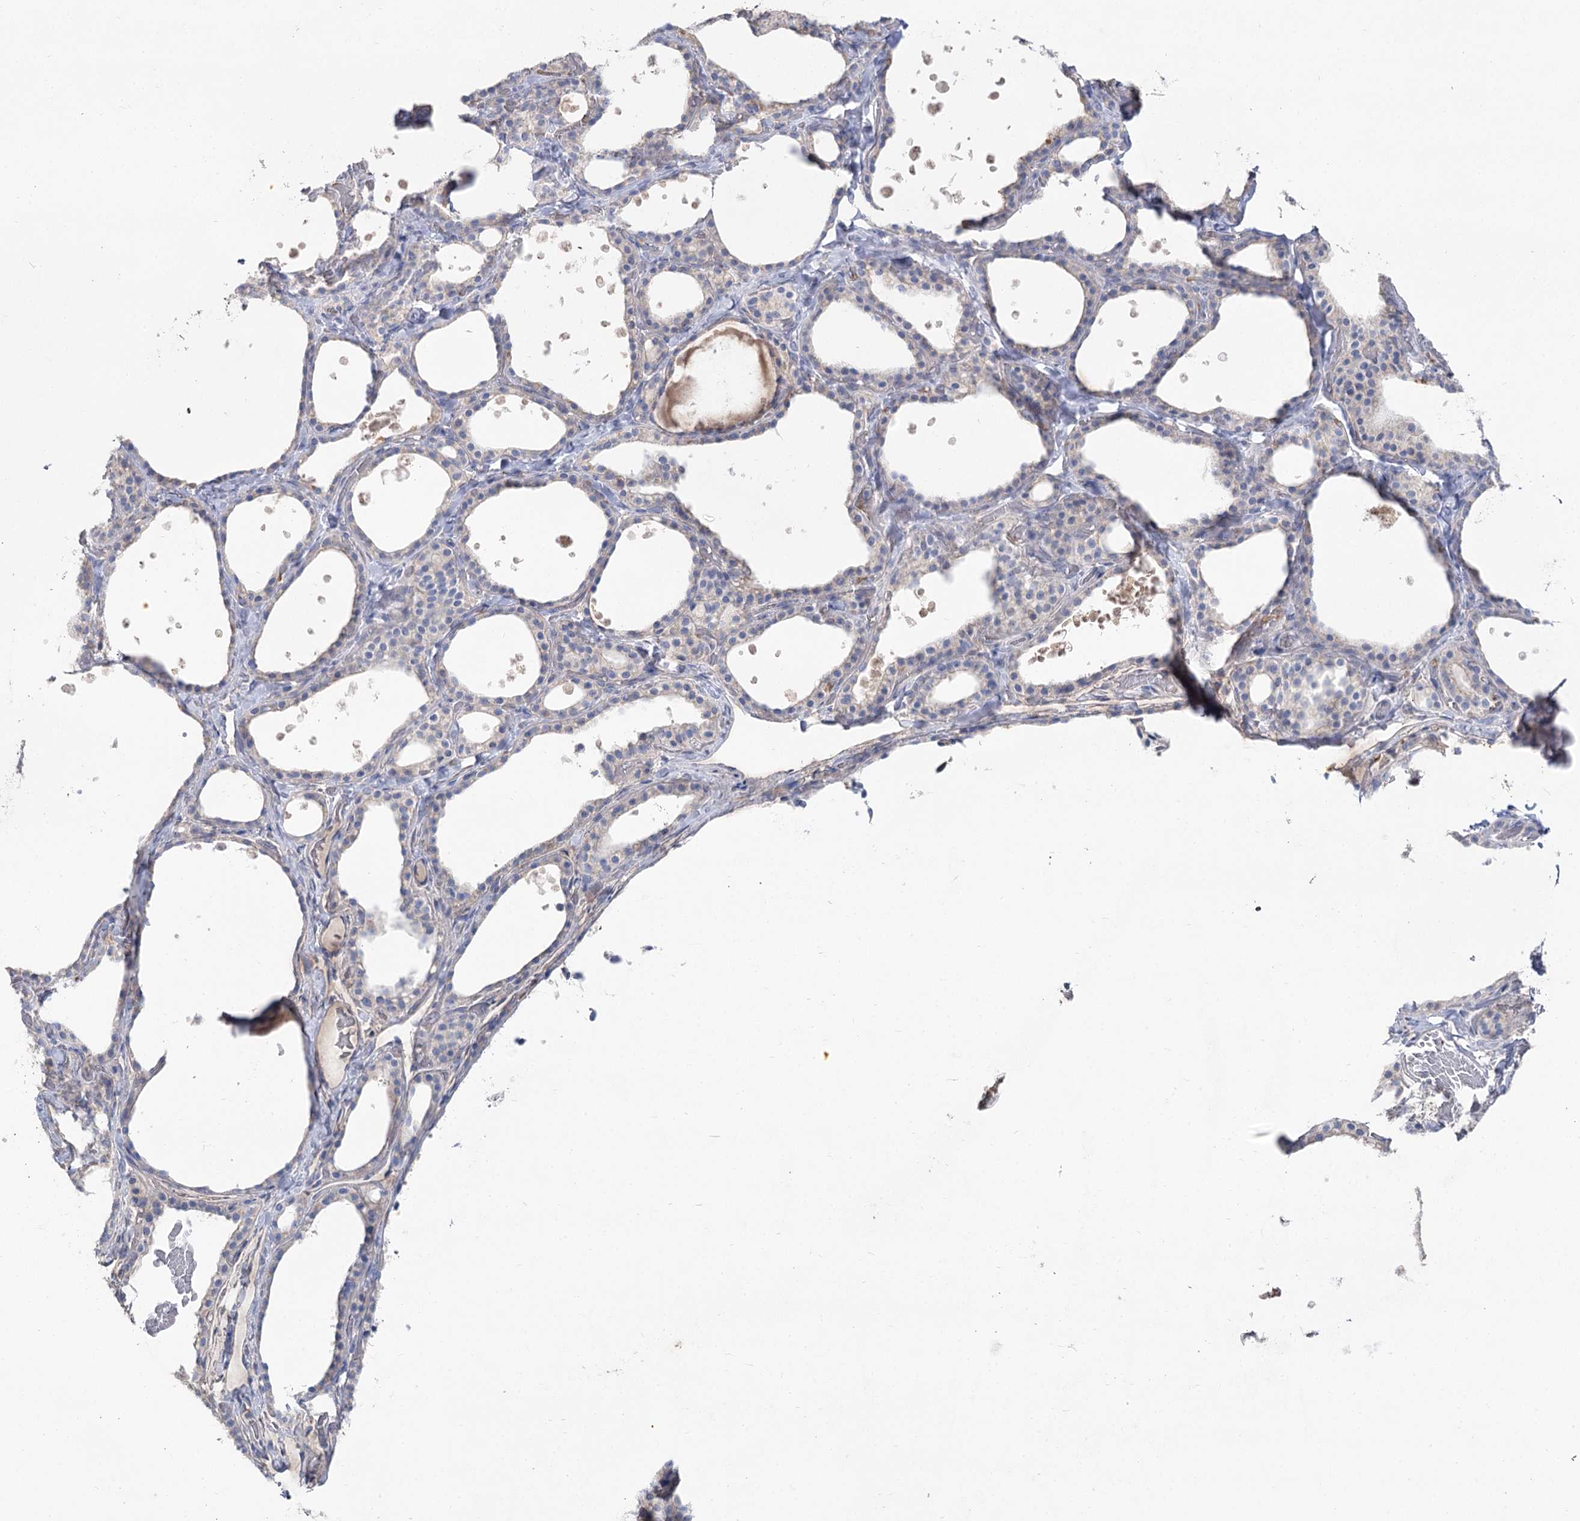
{"staining": {"intensity": "weak", "quantity": "<25%", "location": "cytoplasmic/membranous"}, "tissue": "thyroid gland", "cell_type": "Glandular cells", "image_type": "normal", "snomed": [{"axis": "morphology", "description": "Normal tissue, NOS"}, {"axis": "topography", "description": "Thyroid gland"}], "caption": "The image shows no staining of glandular cells in benign thyroid gland. (DAB (3,3'-diaminobenzidine) IHC with hematoxylin counter stain).", "gene": "TMEM187", "patient": {"sex": "female", "age": 44}}